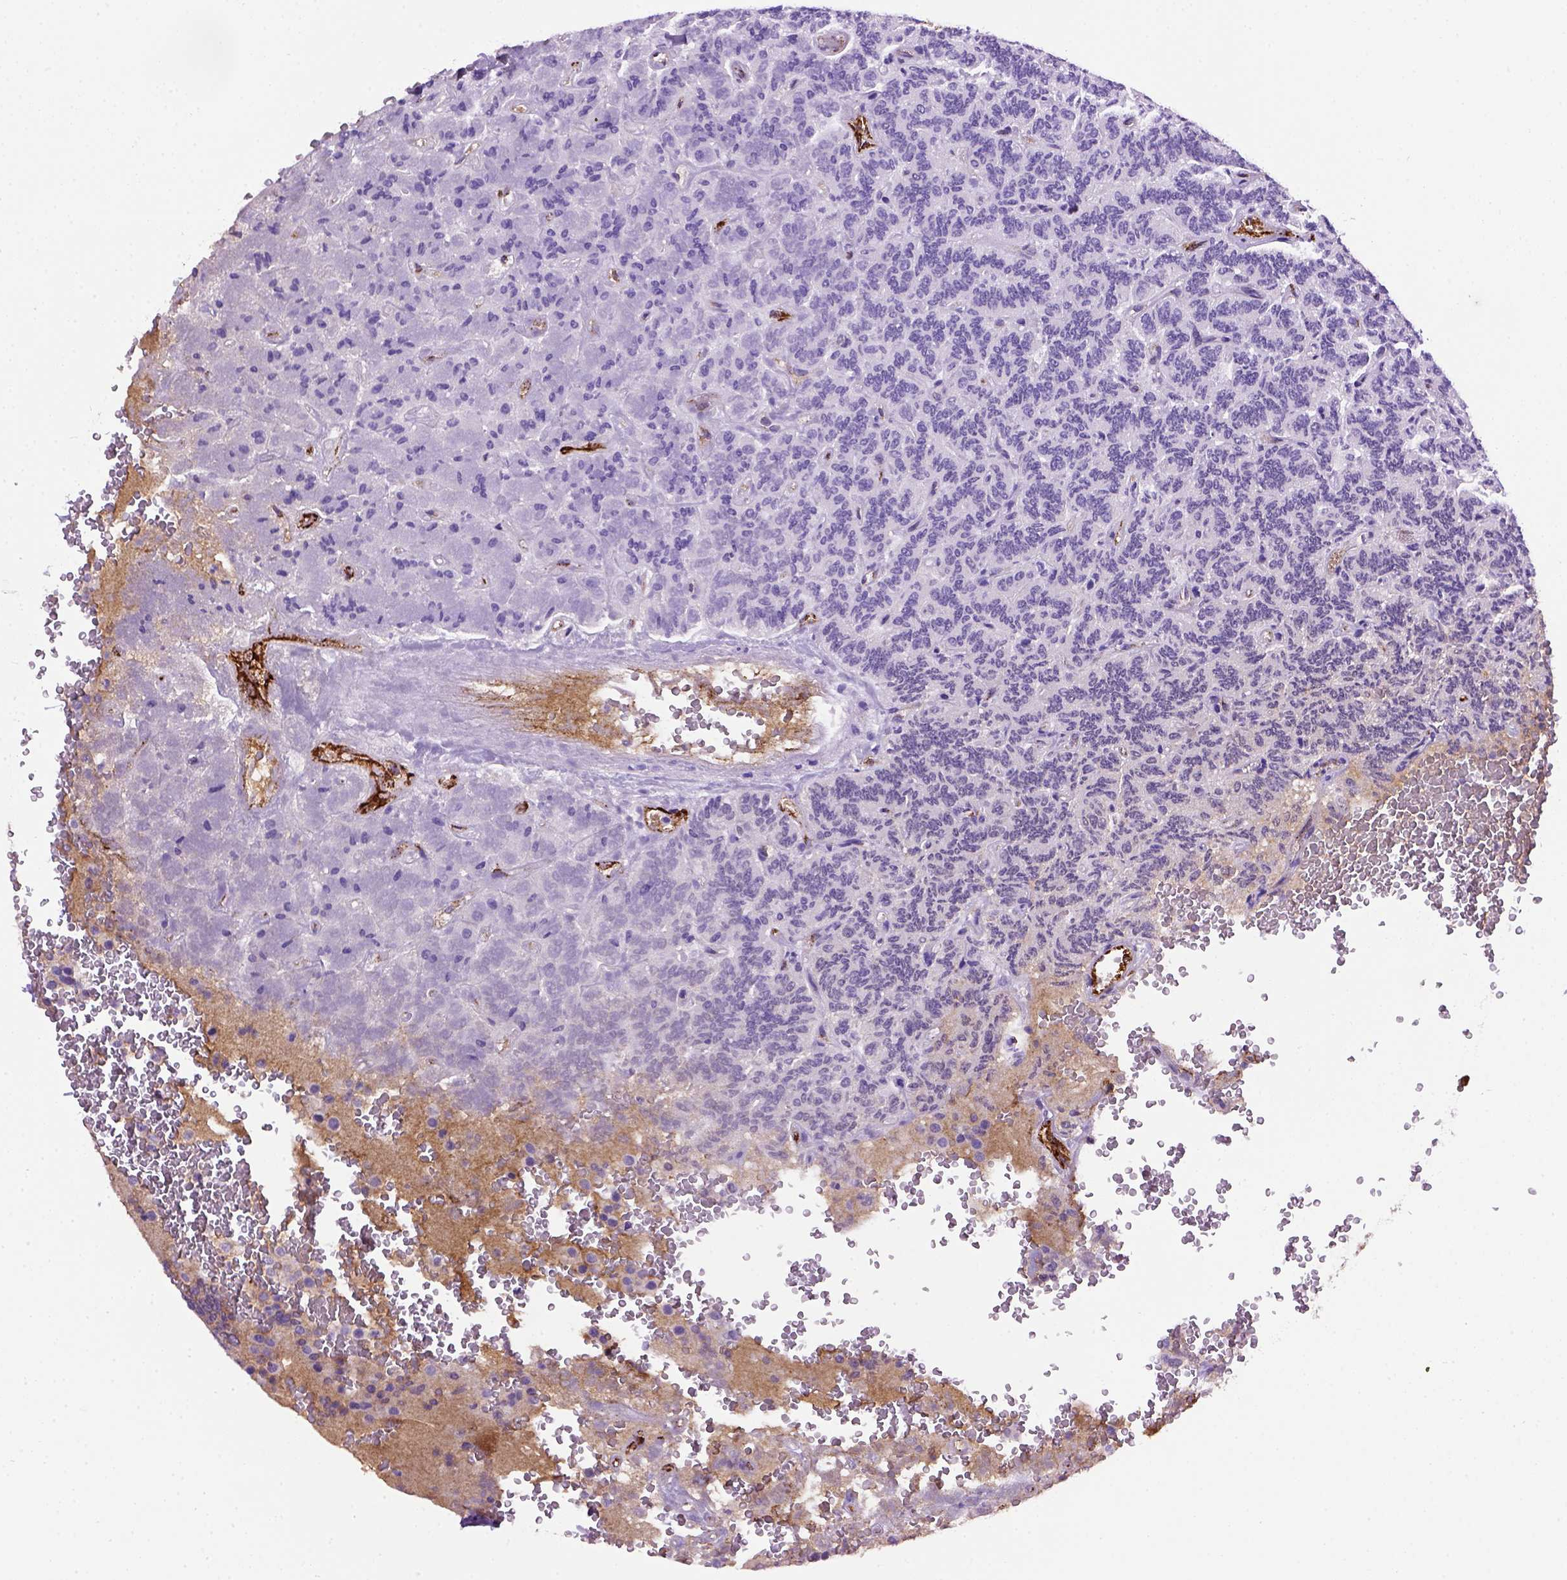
{"staining": {"intensity": "negative", "quantity": "none", "location": "none"}, "tissue": "carcinoid", "cell_type": "Tumor cells", "image_type": "cancer", "snomed": [{"axis": "morphology", "description": "Carcinoid, malignant, NOS"}, {"axis": "topography", "description": "Pancreas"}], "caption": "Protein analysis of carcinoid reveals no significant staining in tumor cells.", "gene": "VWF", "patient": {"sex": "male", "age": 36}}